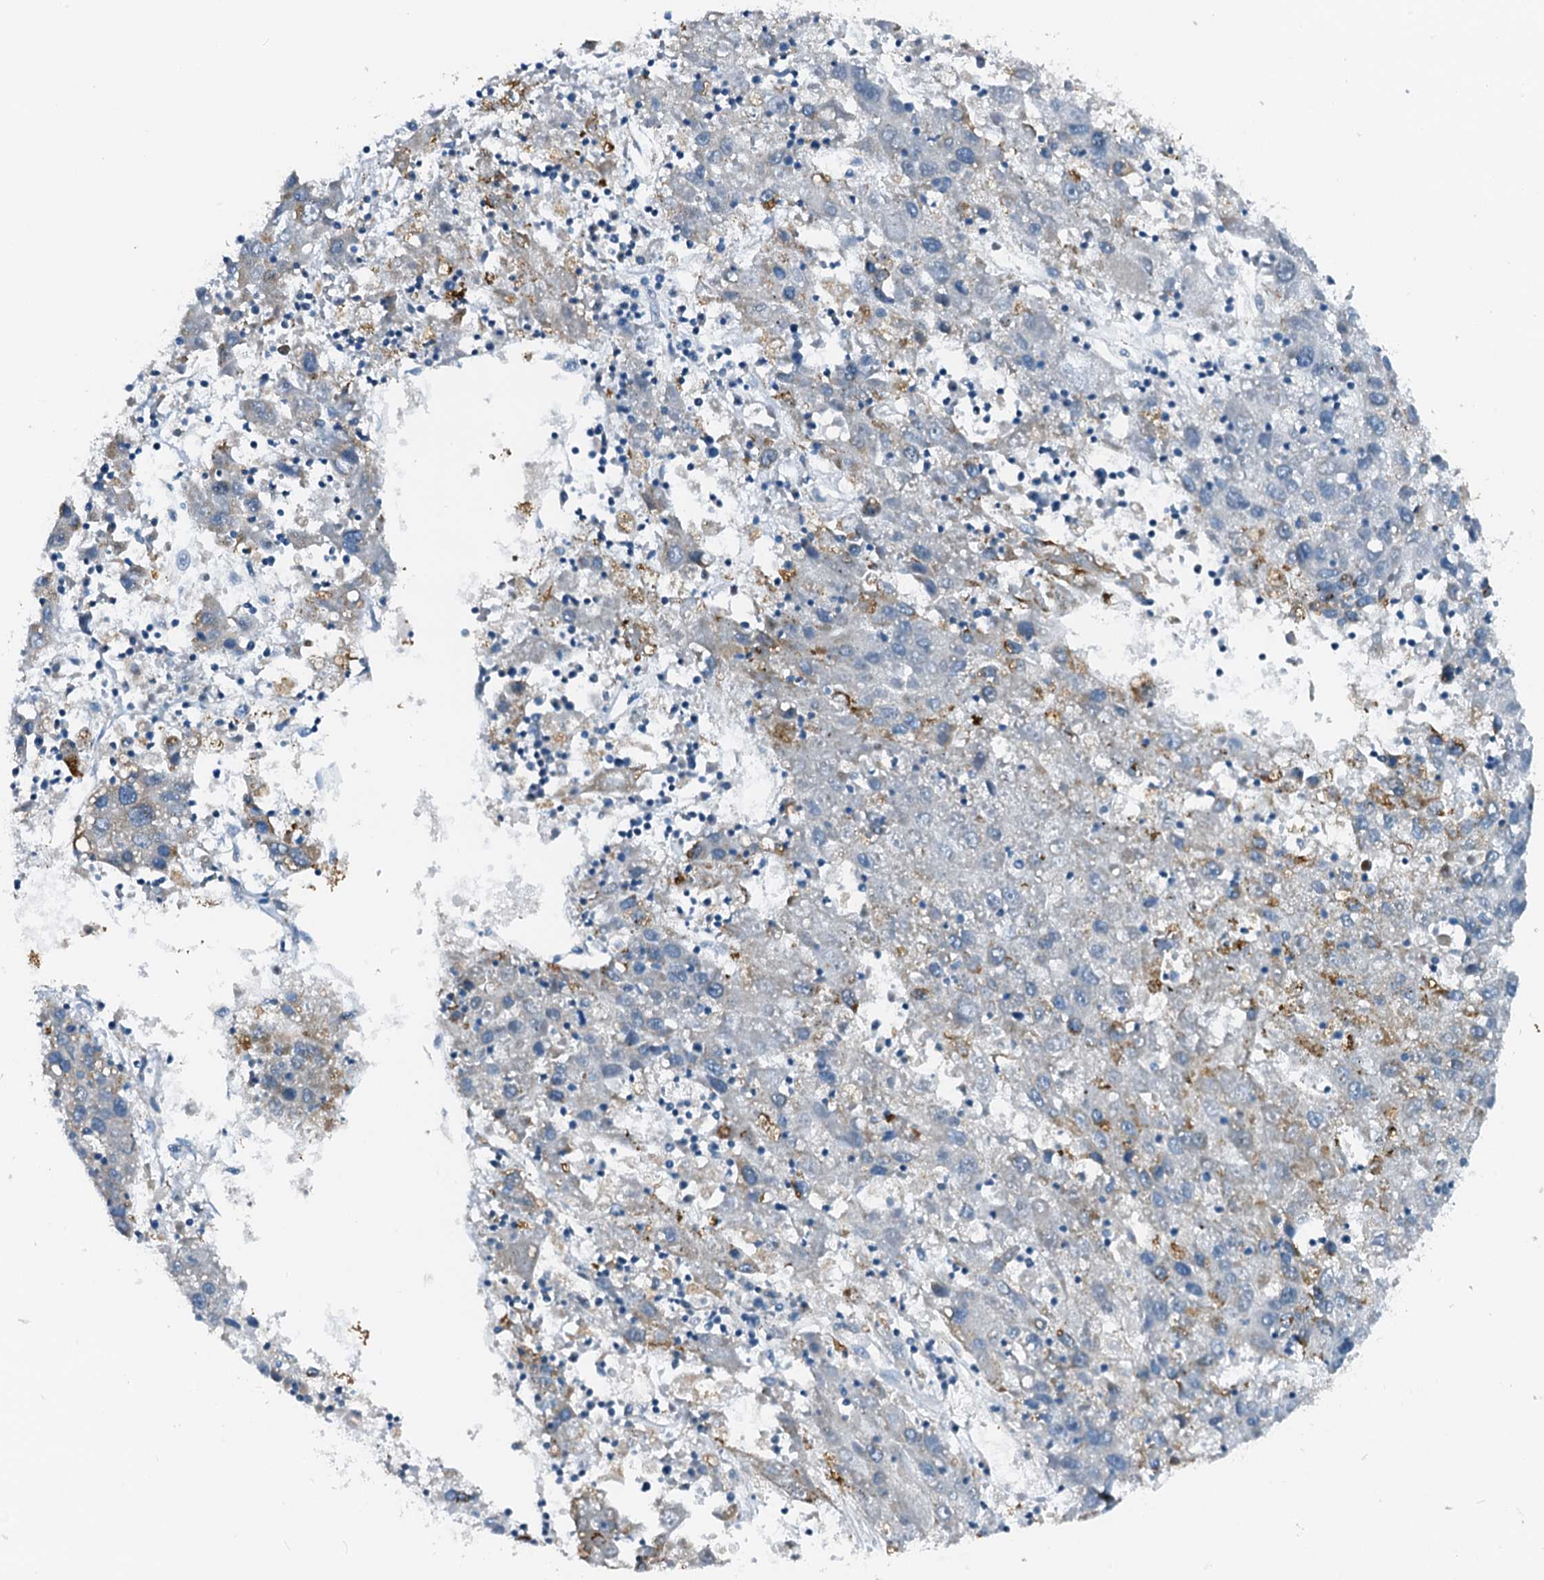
{"staining": {"intensity": "negative", "quantity": "none", "location": "none"}, "tissue": "liver cancer", "cell_type": "Tumor cells", "image_type": "cancer", "snomed": [{"axis": "morphology", "description": "Carcinoma, Hepatocellular, NOS"}, {"axis": "topography", "description": "Liver"}], "caption": "Tumor cells are negative for protein expression in human hepatocellular carcinoma (liver).", "gene": "ZNF606", "patient": {"sex": "male", "age": 49}}